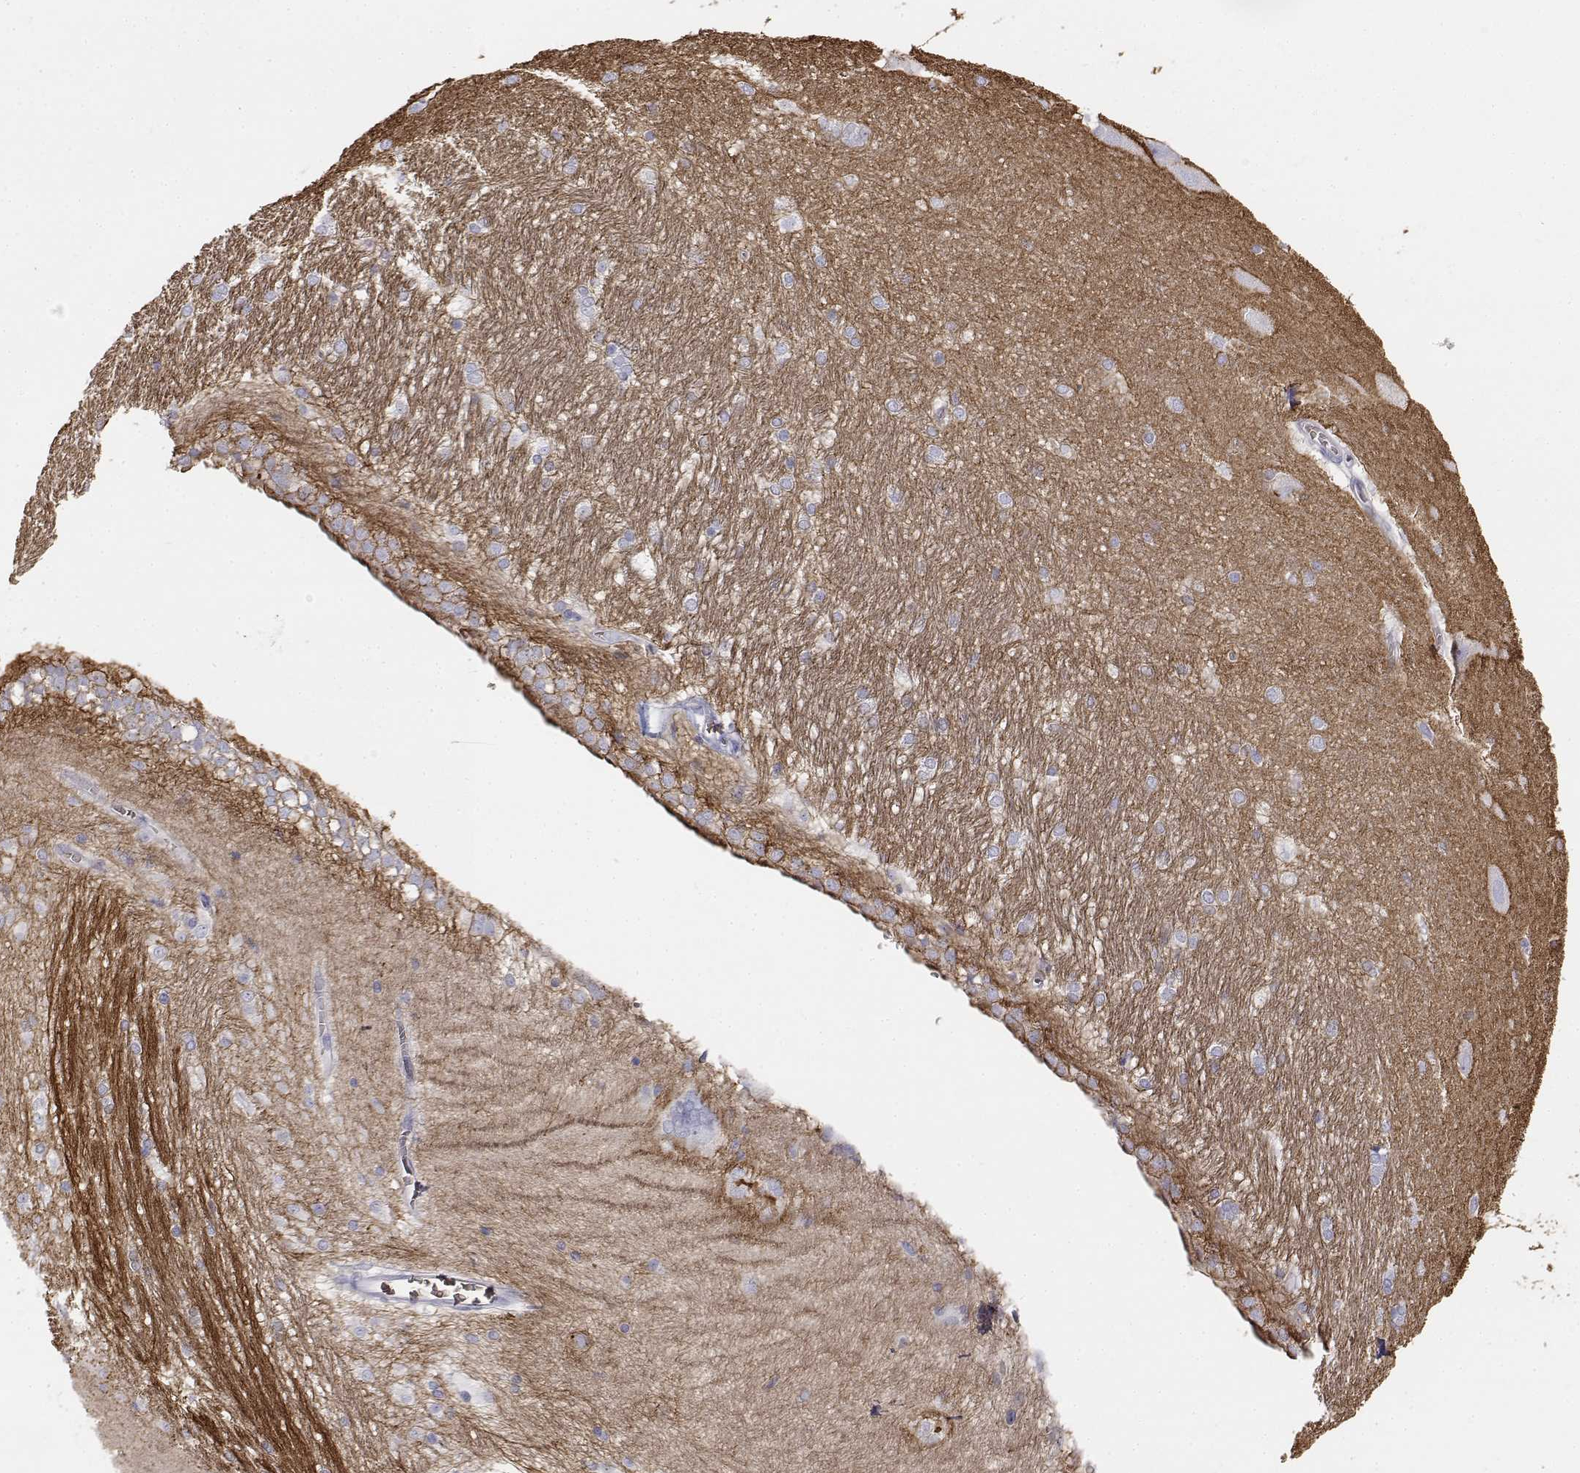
{"staining": {"intensity": "negative", "quantity": "none", "location": "none"}, "tissue": "hippocampus", "cell_type": "Glial cells", "image_type": "normal", "snomed": [{"axis": "morphology", "description": "Normal tissue, NOS"}, {"axis": "topography", "description": "Cerebral cortex"}, {"axis": "topography", "description": "Hippocampus"}], "caption": "This is a histopathology image of immunohistochemistry staining of benign hippocampus, which shows no staining in glial cells. The staining is performed using DAB (3,3'-diaminobenzidine) brown chromogen with nuclei counter-stained in using hematoxylin.", "gene": "CADM1", "patient": {"sex": "female", "age": 19}}